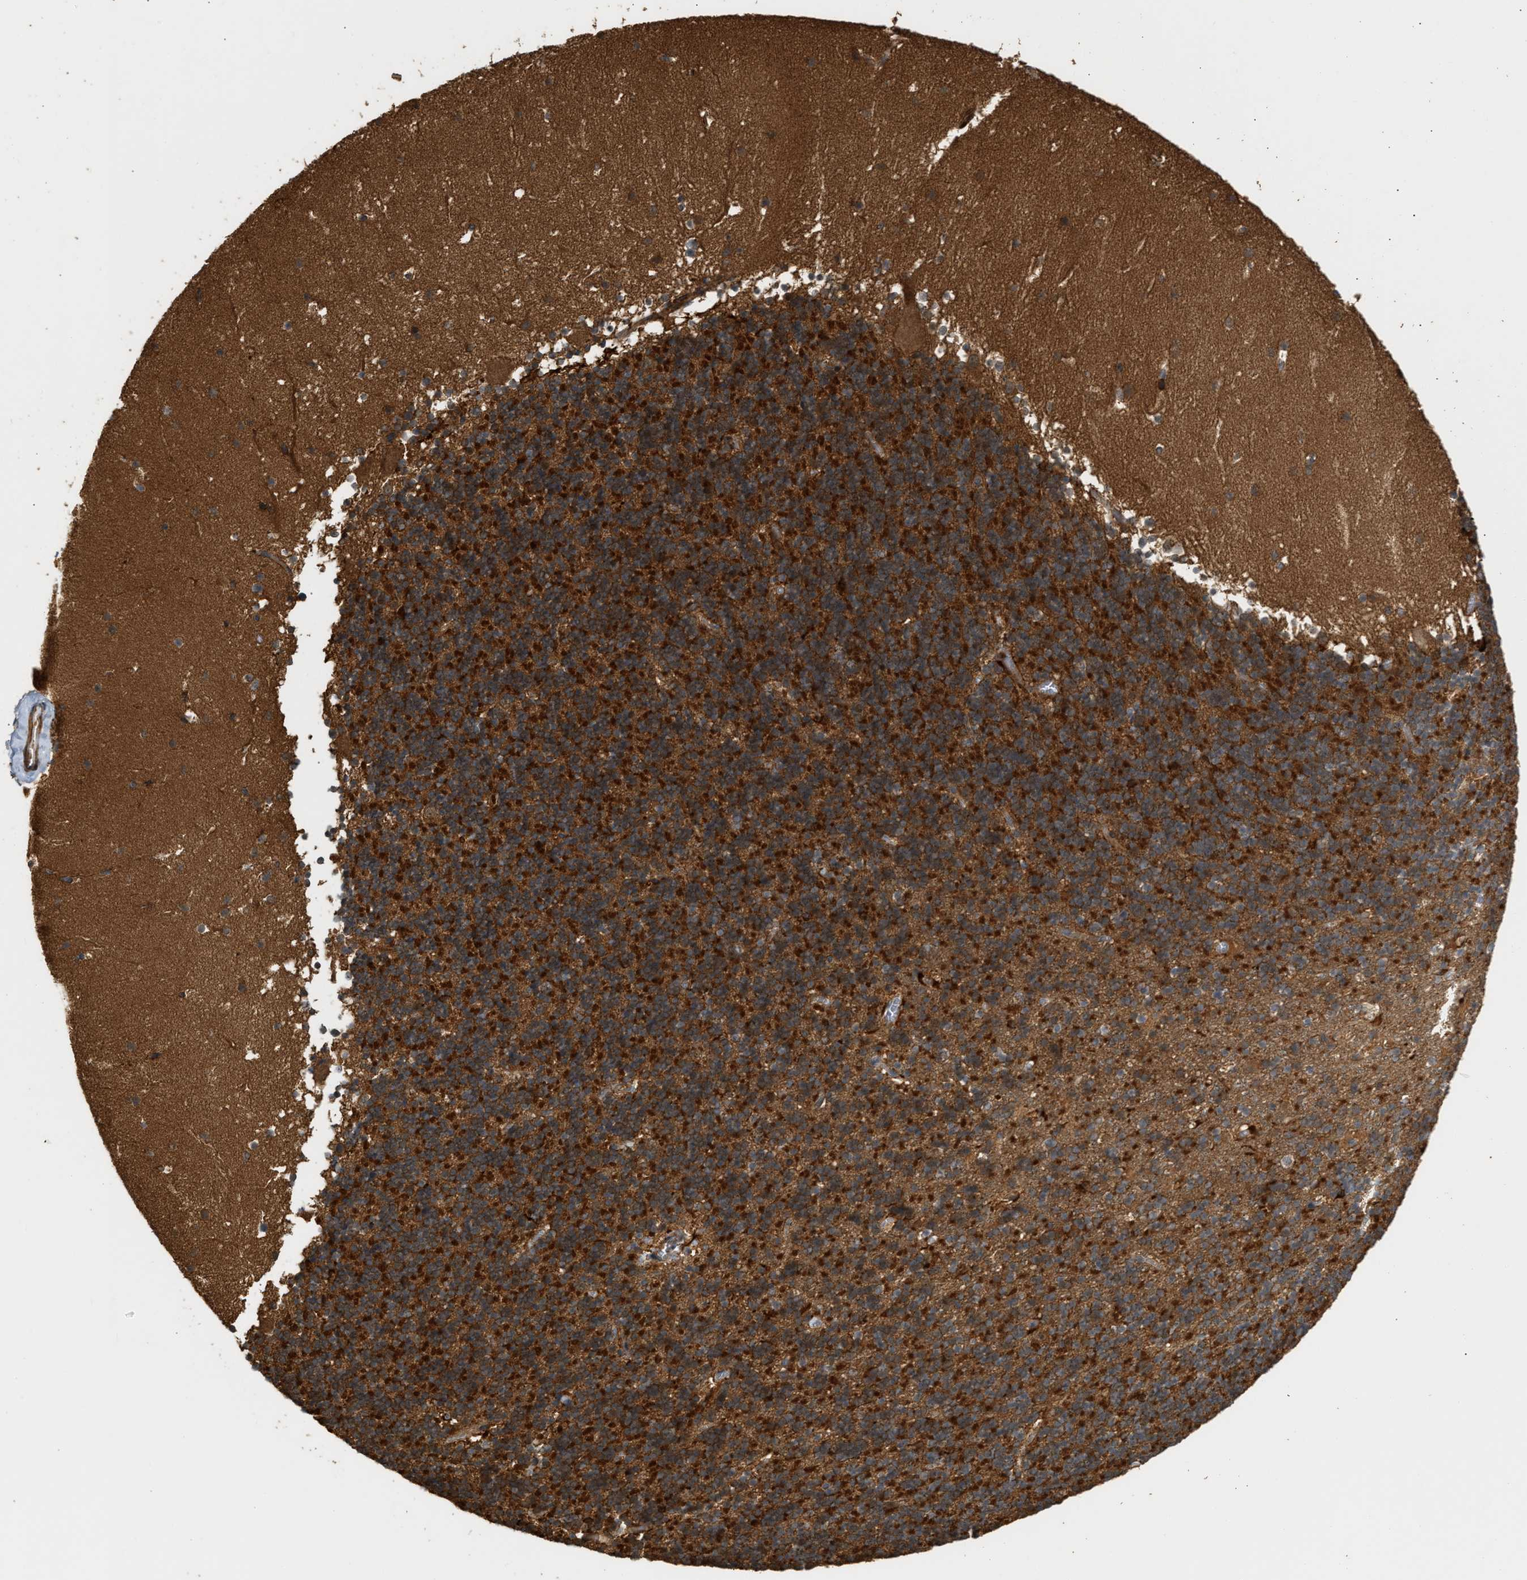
{"staining": {"intensity": "strong", "quantity": ">75%", "location": "cytoplasmic/membranous"}, "tissue": "cerebellum", "cell_type": "Cells in granular layer", "image_type": "normal", "snomed": [{"axis": "morphology", "description": "Normal tissue, NOS"}, {"axis": "topography", "description": "Cerebellum"}], "caption": "The photomicrograph shows immunohistochemical staining of benign cerebellum. There is strong cytoplasmic/membranous expression is appreciated in approximately >75% of cells in granular layer.", "gene": "ENSG00000282218", "patient": {"sex": "male", "age": 57}}